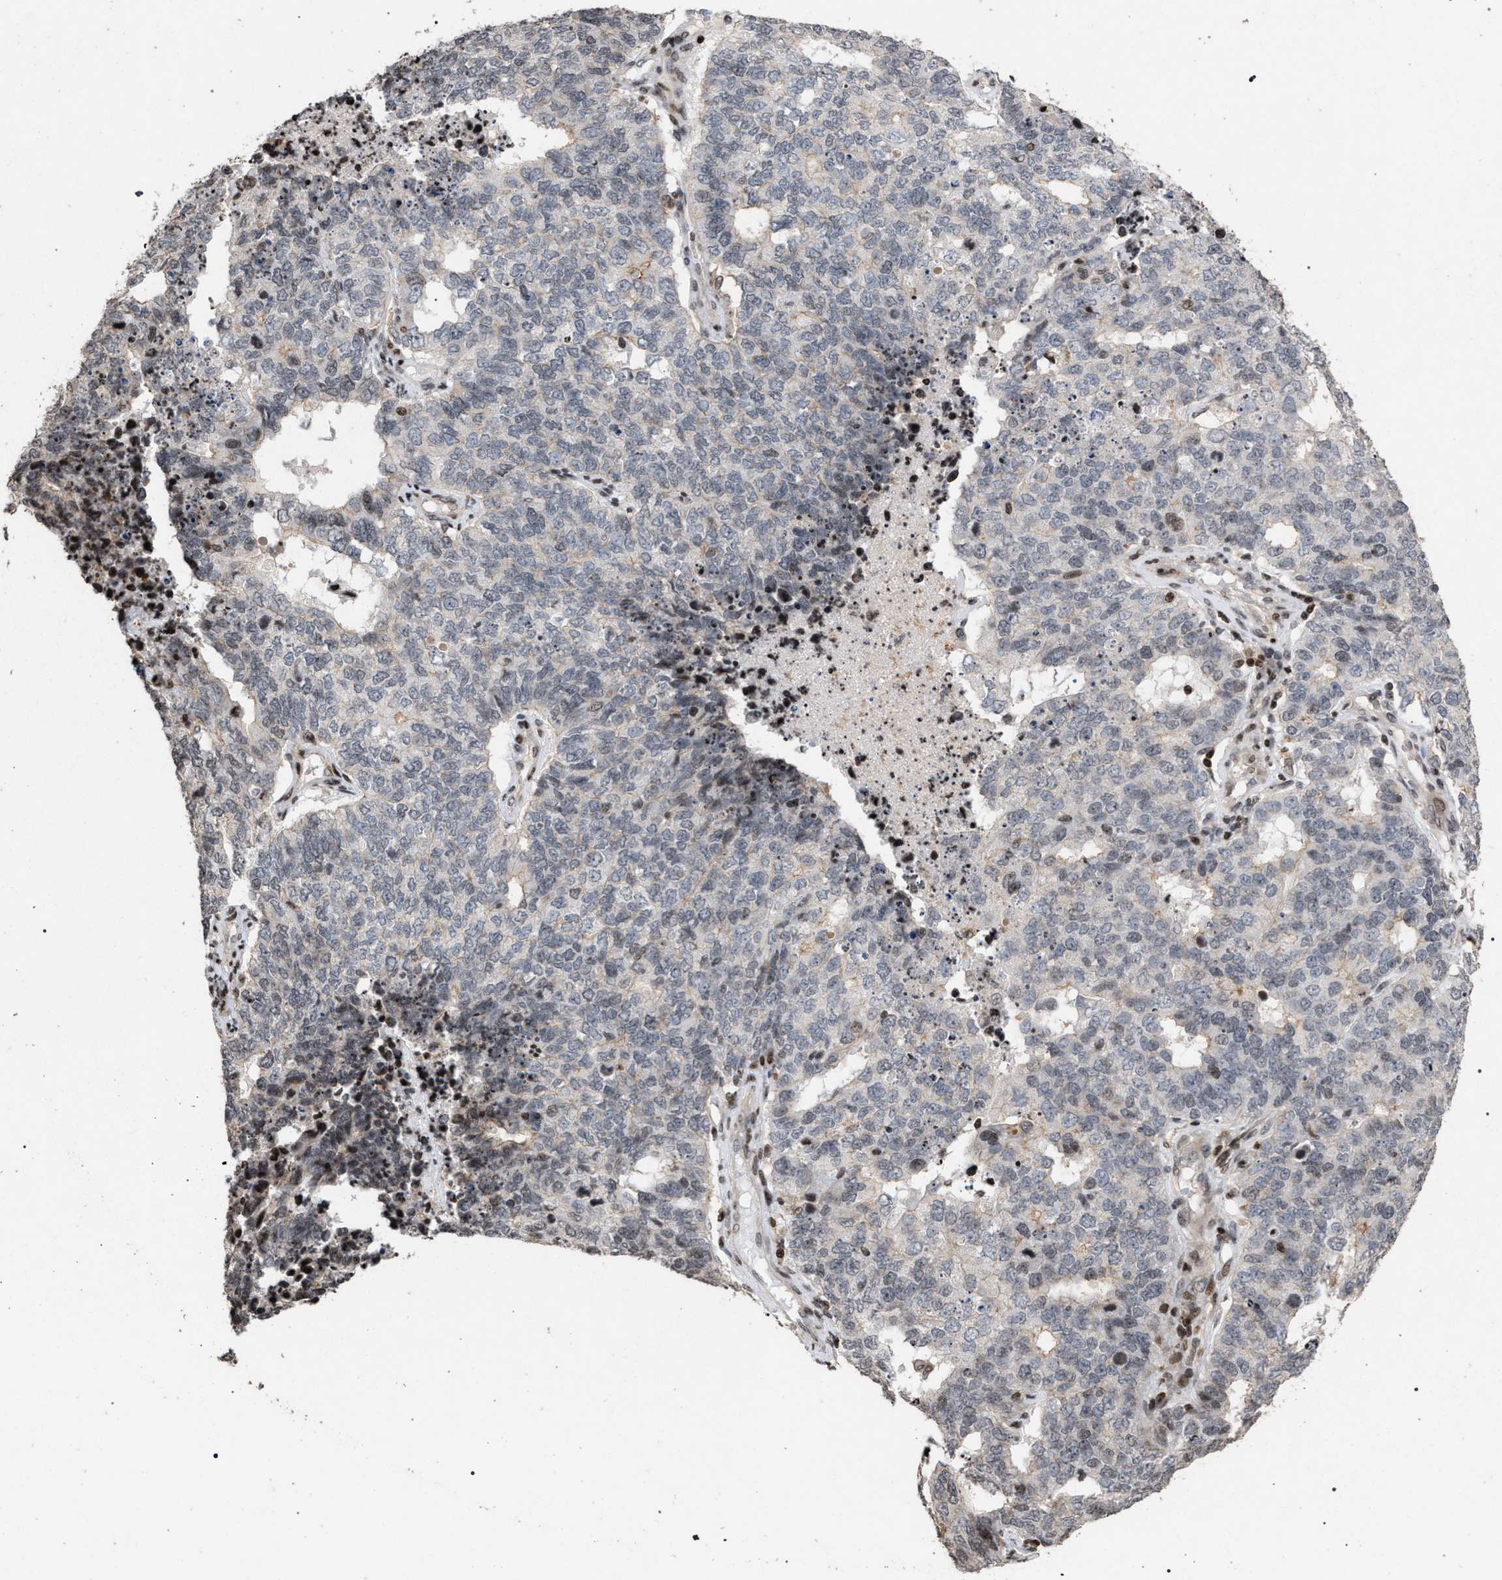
{"staining": {"intensity": "weak", "quantity": "<25%", "location": "nuclear"}, "tissue": "cervical cancer", "cell_type": "Tumor cells", "image_type": "cancer", "snomed": [{"axis": "morphology", "description": "Squamous cell carcinoma, NOS"}, {"axis": "topography", "description": "Cervix"}], "caption": "Immunohistochemistry (IHC) photomicrograph of human cervical cancer (squamous cell carcinoma) stained for a protein (brown), which reveals no staining in tumor cells. Nuclei are stained in blue.", "gene": "FOXD3", "patient": {"sex": "female", "age": 63}}